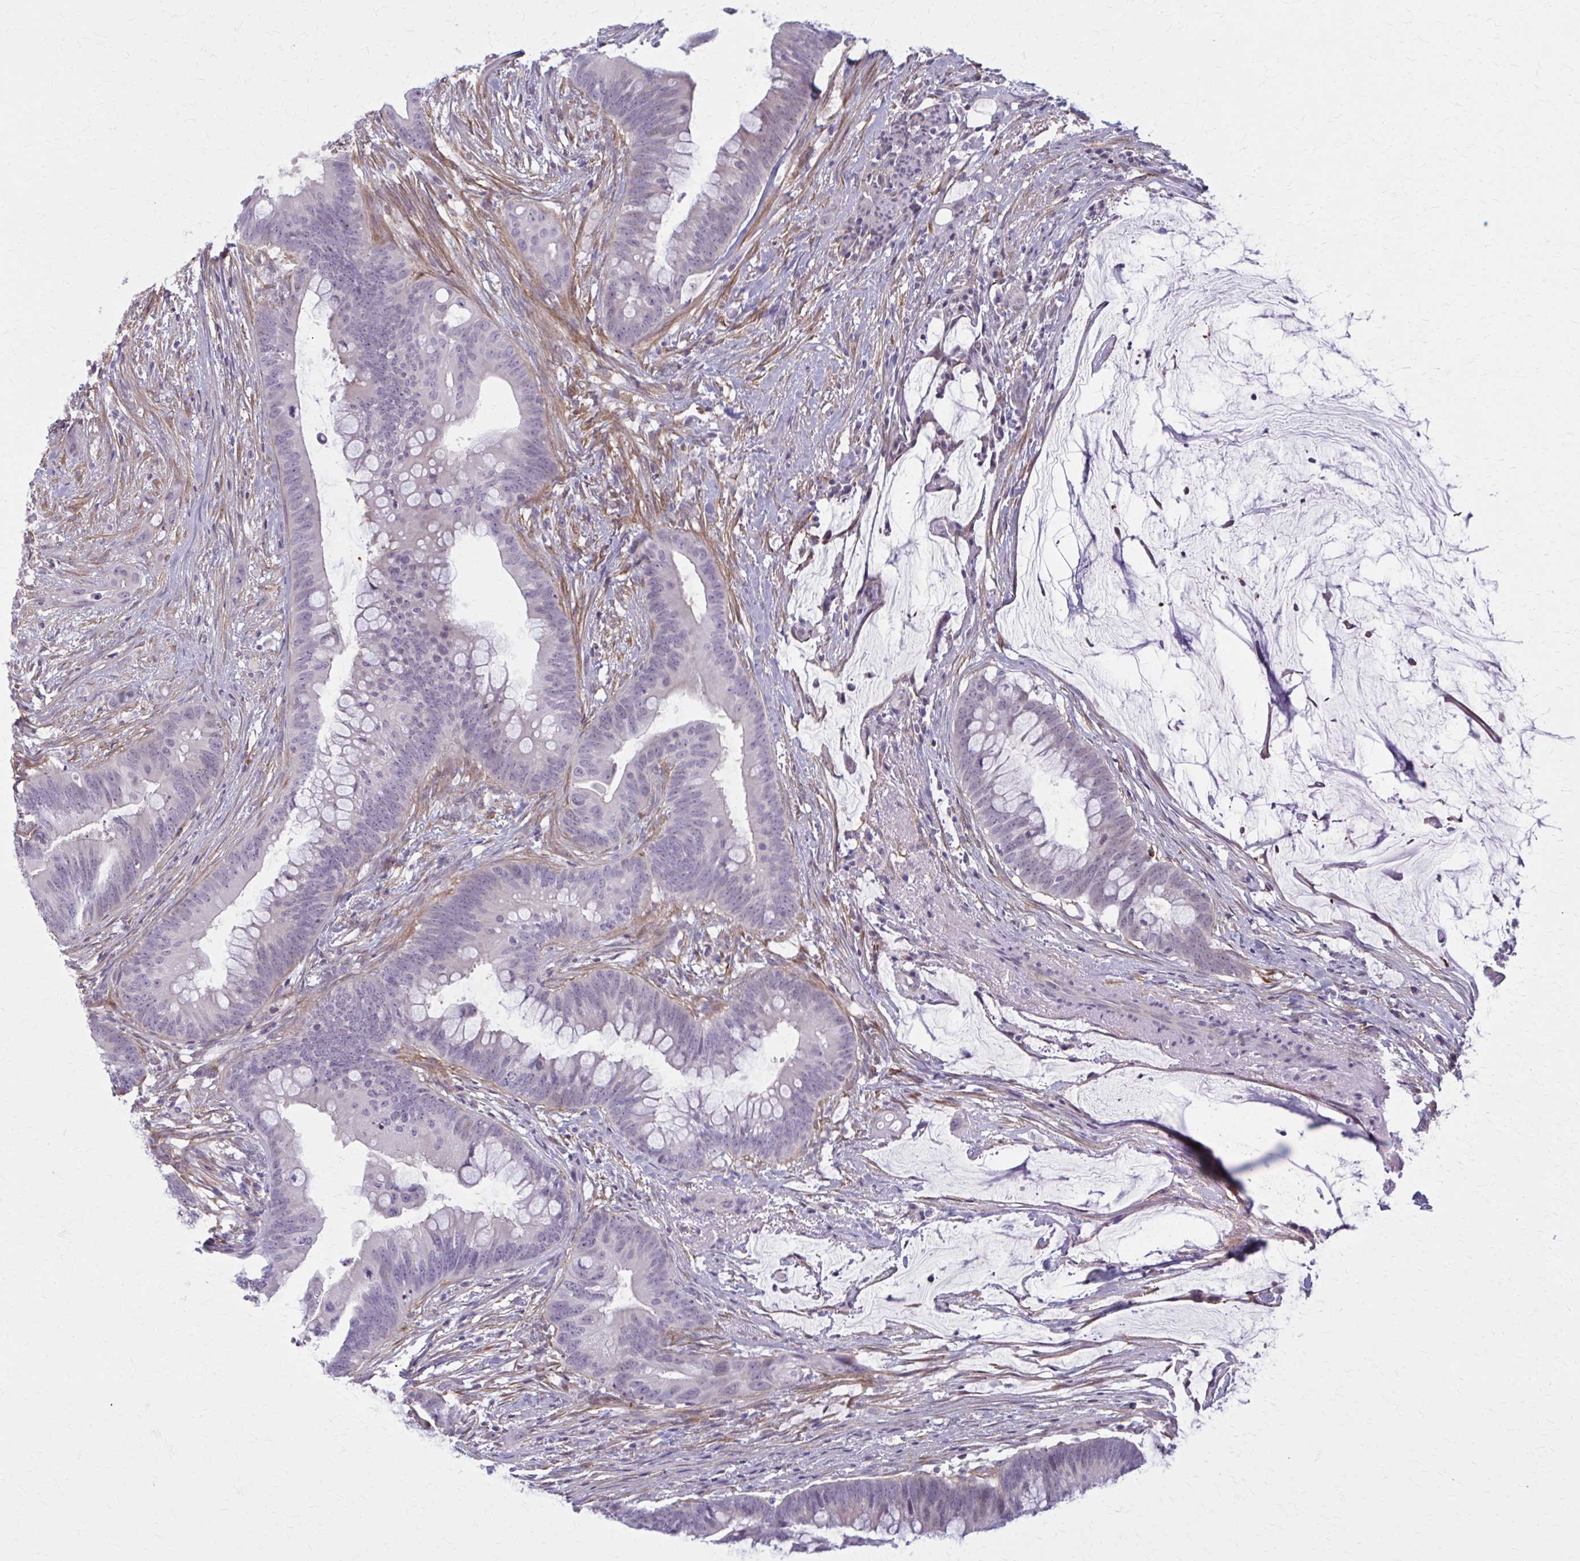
{"staining": {"intensity": "negative", "quantity": "none", "location": "none"}, "tissue": "colorectal cancer", "cell_type": "Tumor cells", "image_type": "cancer", "snomed": [{"axis": "morphology", "description": "Adenocarcinoma, NOS"}, {"axis": "topography", "description": "Colon"}], "caption": "Immunohistochemistry photomicrograph of colorectal cancer stained for a protein (brown), which reveals no positivity in tumor cells.", "gene": "NUMBL", "patient": {"sex": "male", "age": 62}}